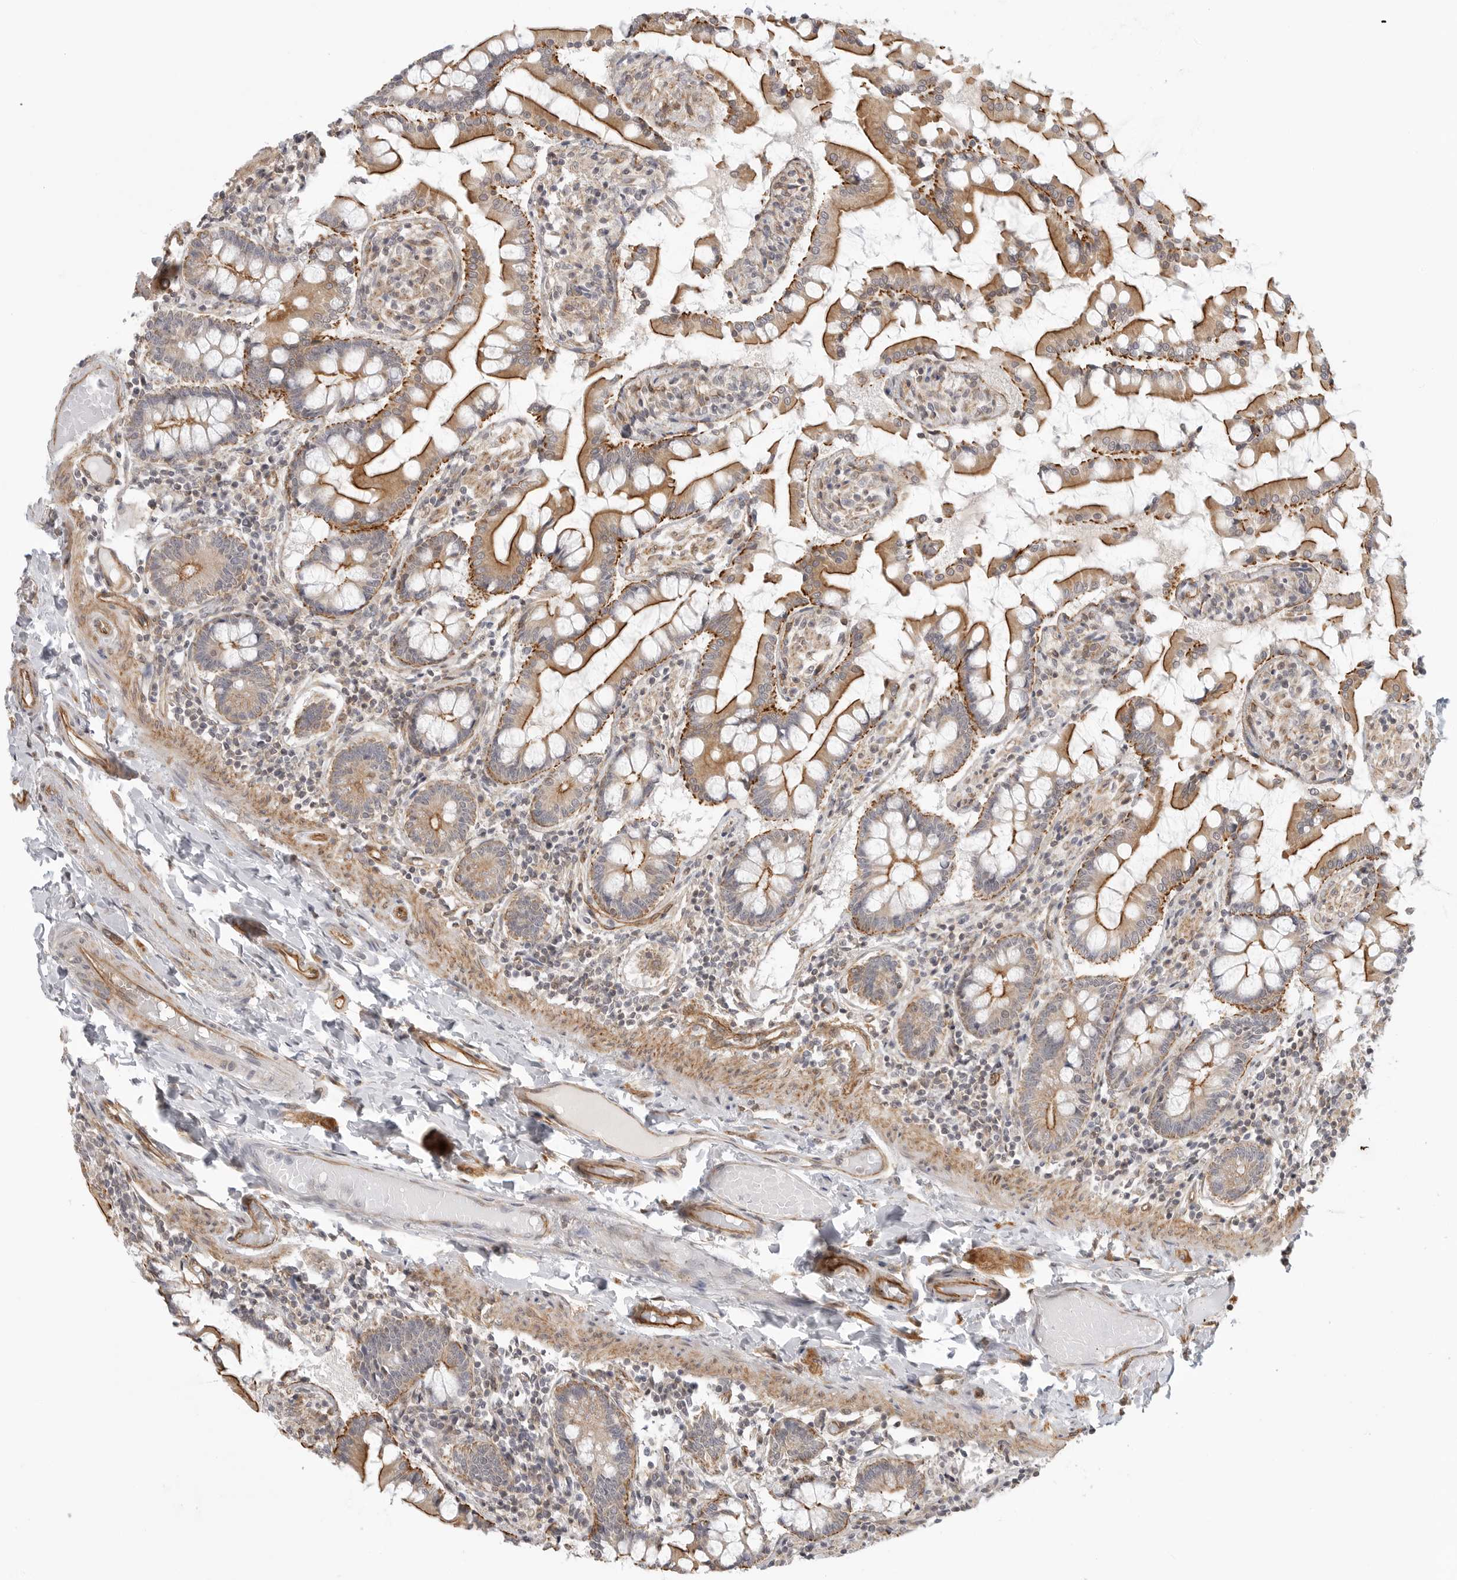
{"staining": {"intensity": "strong", "quantity": ">75%", "location": "cytoplasmic/membranous"}, "tissue": "small intestine", "cell_type": "Glandular cells", "image_type": "normal", "snomed": [{"axis": "morphology", "description": "Normal tissue, NOS"}, {"axis": "topography", "description": "Small intestine"}], "caption": "Immunohistochemistry (IHC) histopathology image of normal human small intestine stained for a protein (brown), which reveals high levels of strong cytoplasmic/membranous positivity in approximately >75% of glandular cells.", "gene": "ATOH7", "patient": {"sex": "male", "age": 41}}